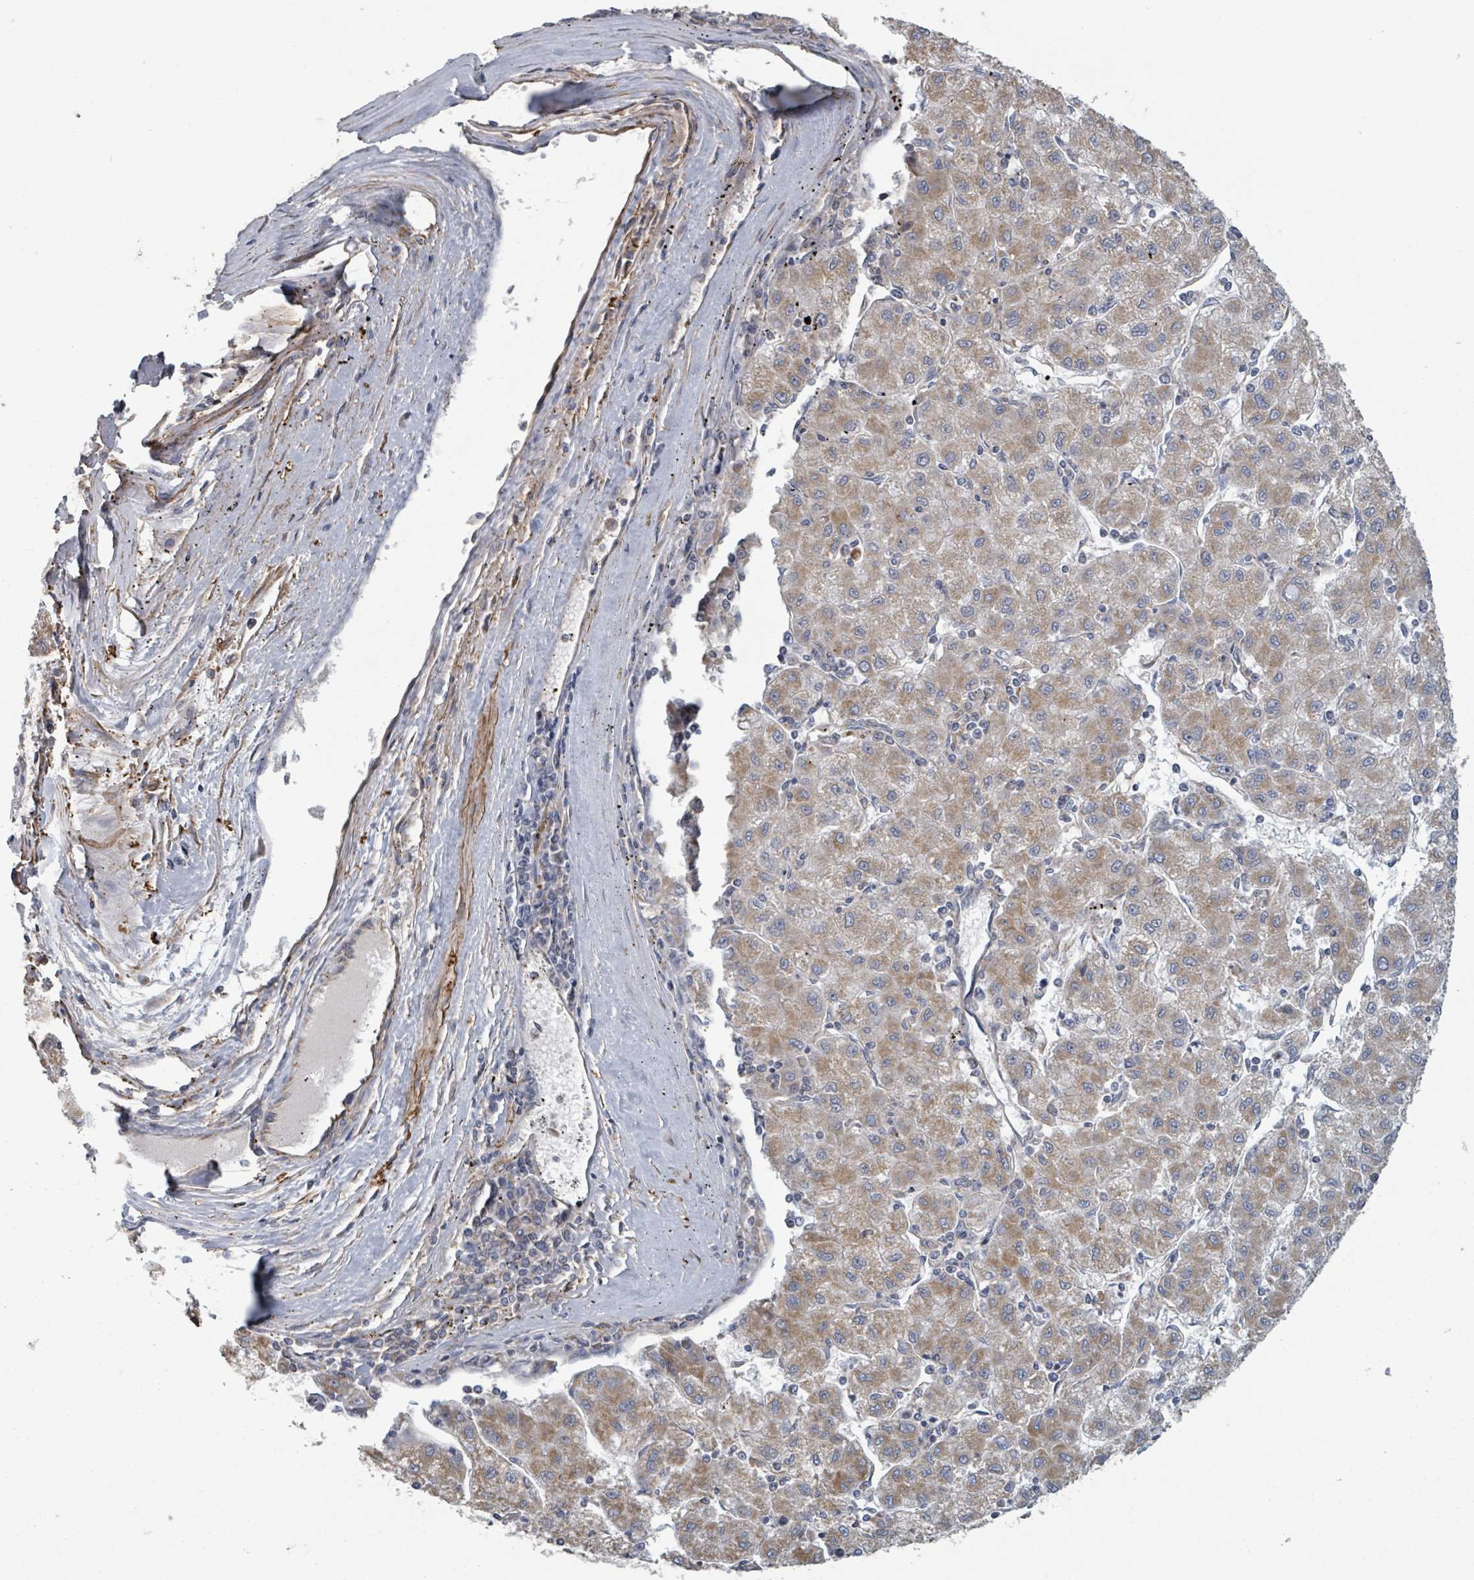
{"staining": {"intensity": "moderate", "quantity": ">75%", "location": "cytoplasmic/membranous"}, "tissue": "liver cancer", "cell_type": "Tumor cells", "image_type": "cancer", "snomed": [{"axis": "morphology", "description": "Carcinoma, Hepatocellular, NOS"}, {"axis": "topography", "description": "Liver"}], "caption": "The photomicrograph demonstrates immunohistochemical staining of liver cancer. There is moderate cytoplasmic/membranous positivity is seen in about >75% of tumor cells. (IHC, brightfield microscopy, high magnification).", "gene": "ADCK1", "patient": {"sex": "male", "age": 72}}